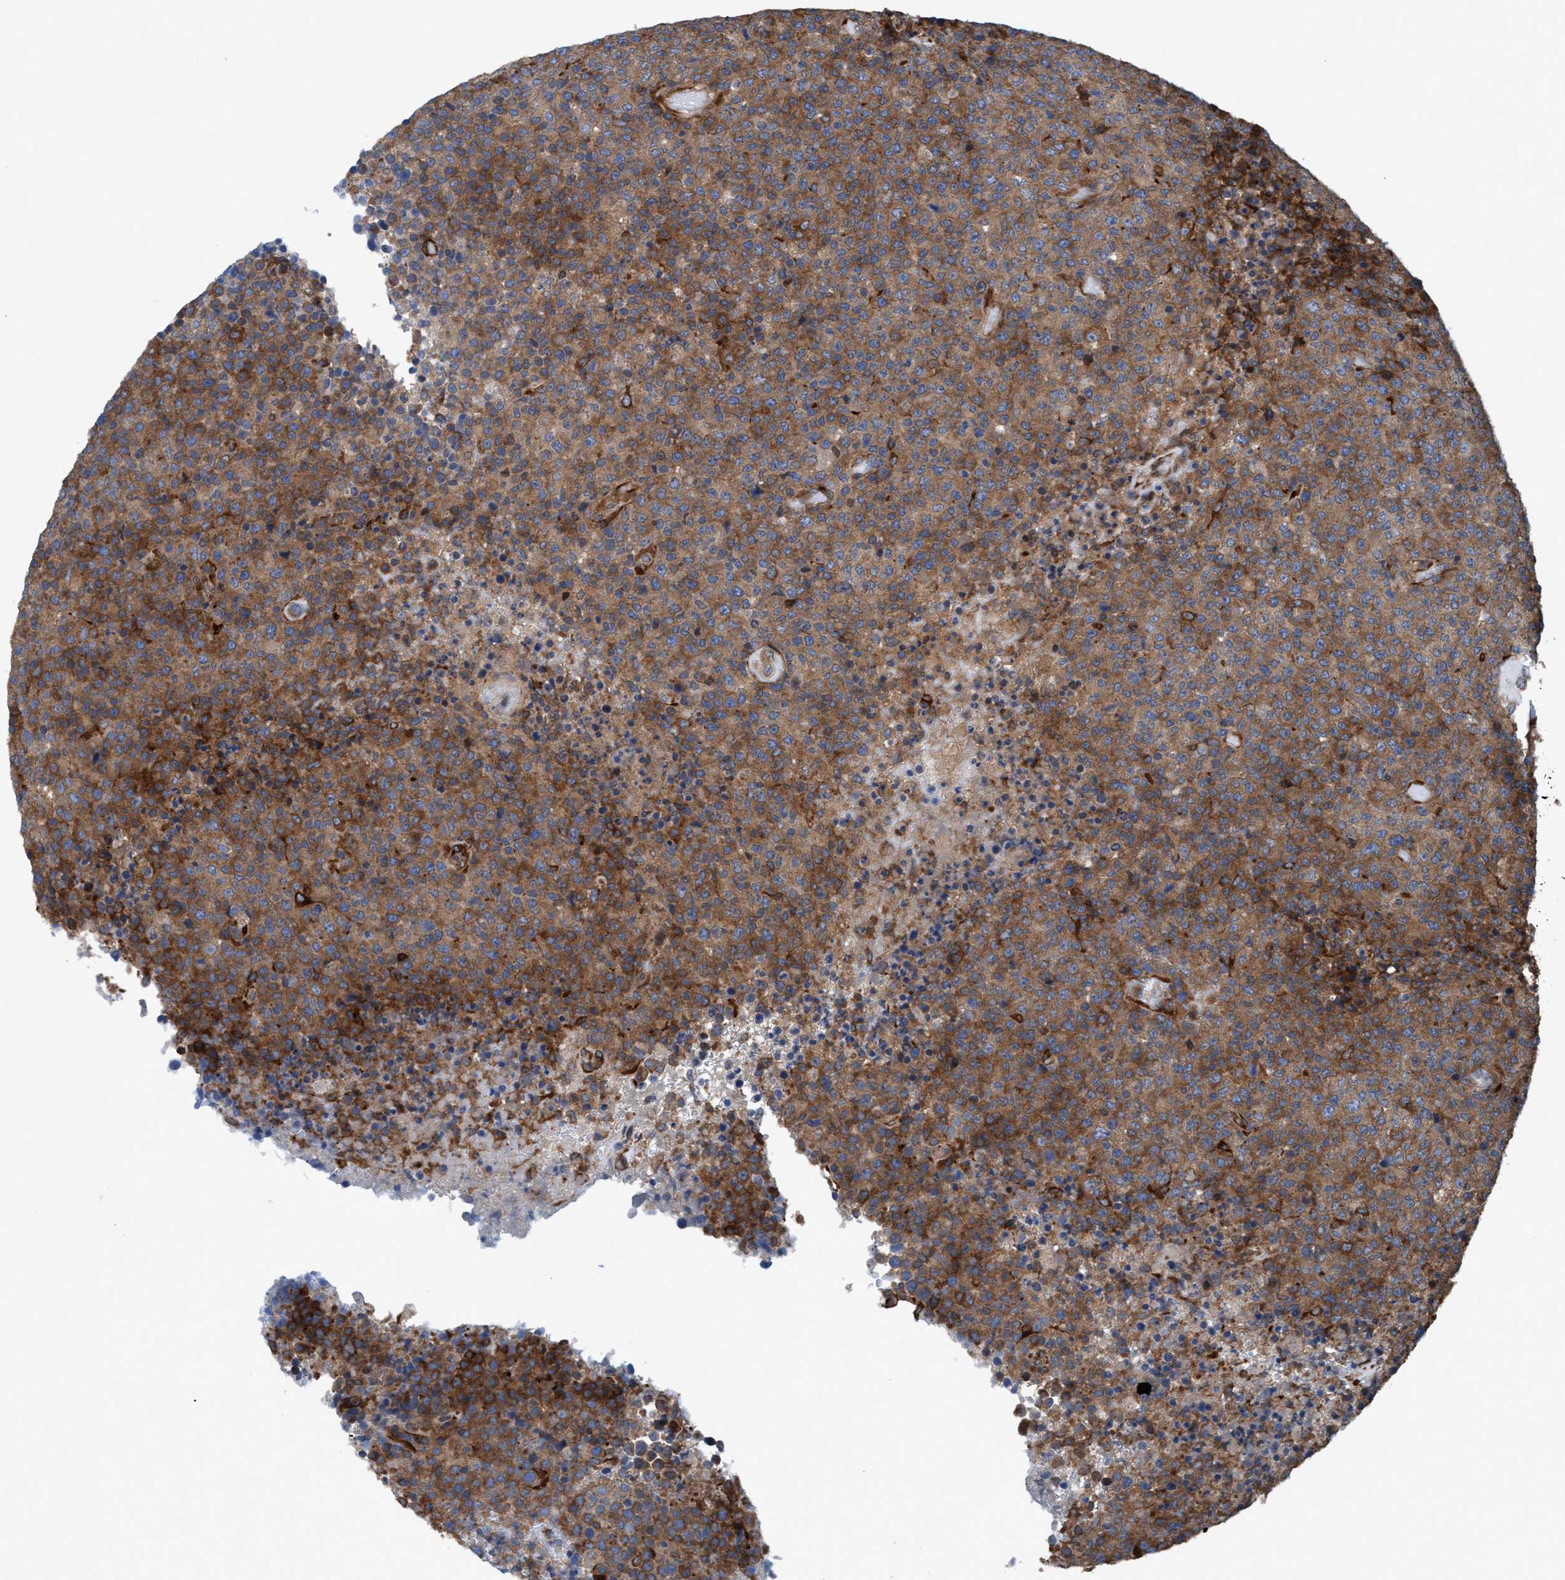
{"staining": {"intensity": "moderate", "quantity": ">75%", "location": "cytoplasmic/membranous"}, "tissue": "lymphoma", "cell_type": "Tumor cells", "image_type": "cancer", "snomed": [{"axis": "morphology", "description": "Malignant lymphoma, non-Hodgkin's type, High grade"}, {"axis": "topography", "description": "Lymph node"}], "caption": "Tumor cells exhibit moderate cytoplasmic/membranous expression in about >75% of cells in lymphoma.", "gene": "NMT1", "patient": {"sex": "male", "age": 13}}